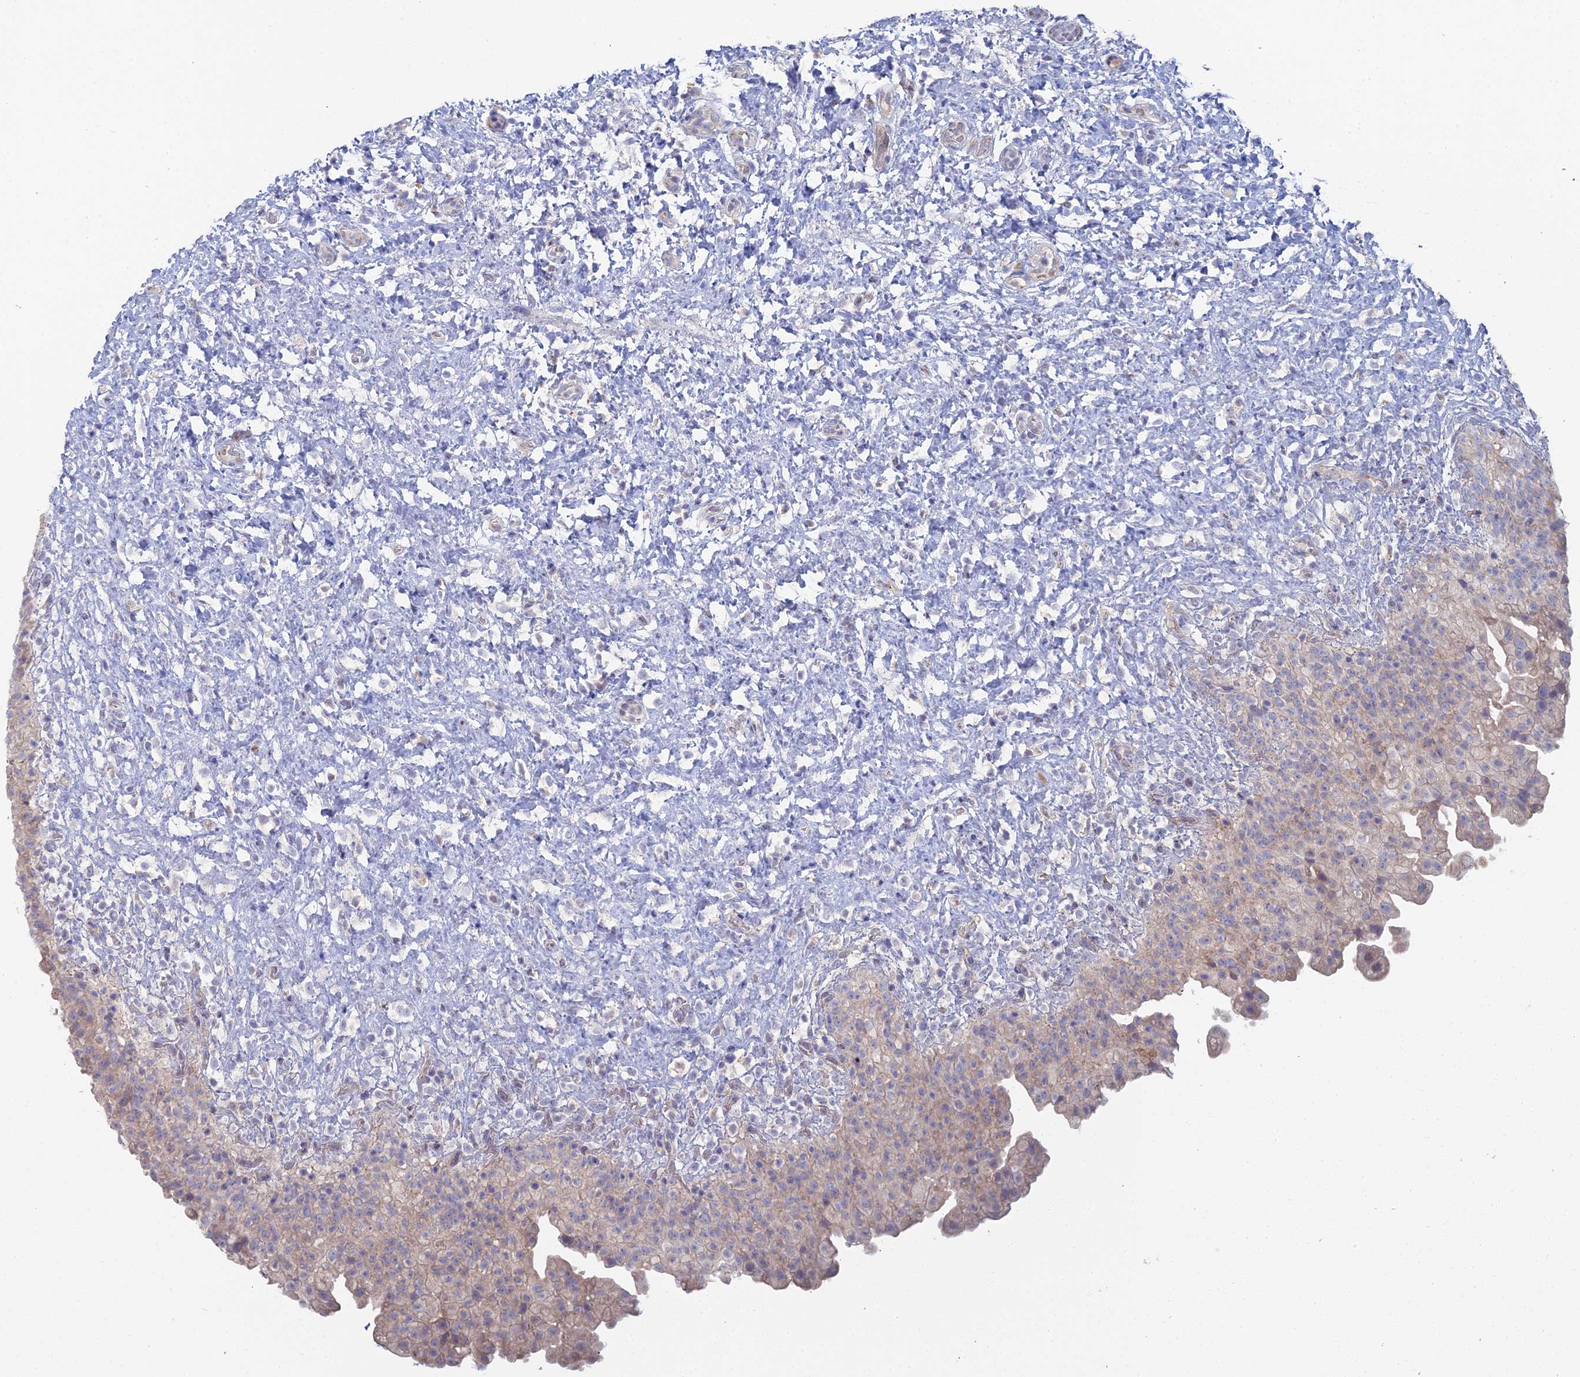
{"staining": {"intensity": "moderate", "quantity": "<25%", "location": "cytoplasmic/membranous"}, "tissue": "urinary bladder", "cell_type": "Urothelial cells", "image_type": "normal", "snomed": [{"axis": "morphology", "description": "Normal tissue, NOS"}, {"axis": "topography", "description": "Urinary bladder"}], "caption": "Protein positivity by IHC demonstrates moderate cytoplasmic/membranous positivity in approximately <25% of urothelial cells in benign urinary bladder.", "gene": "ARL16", "patient": {"sex": "female", "age": 27}}